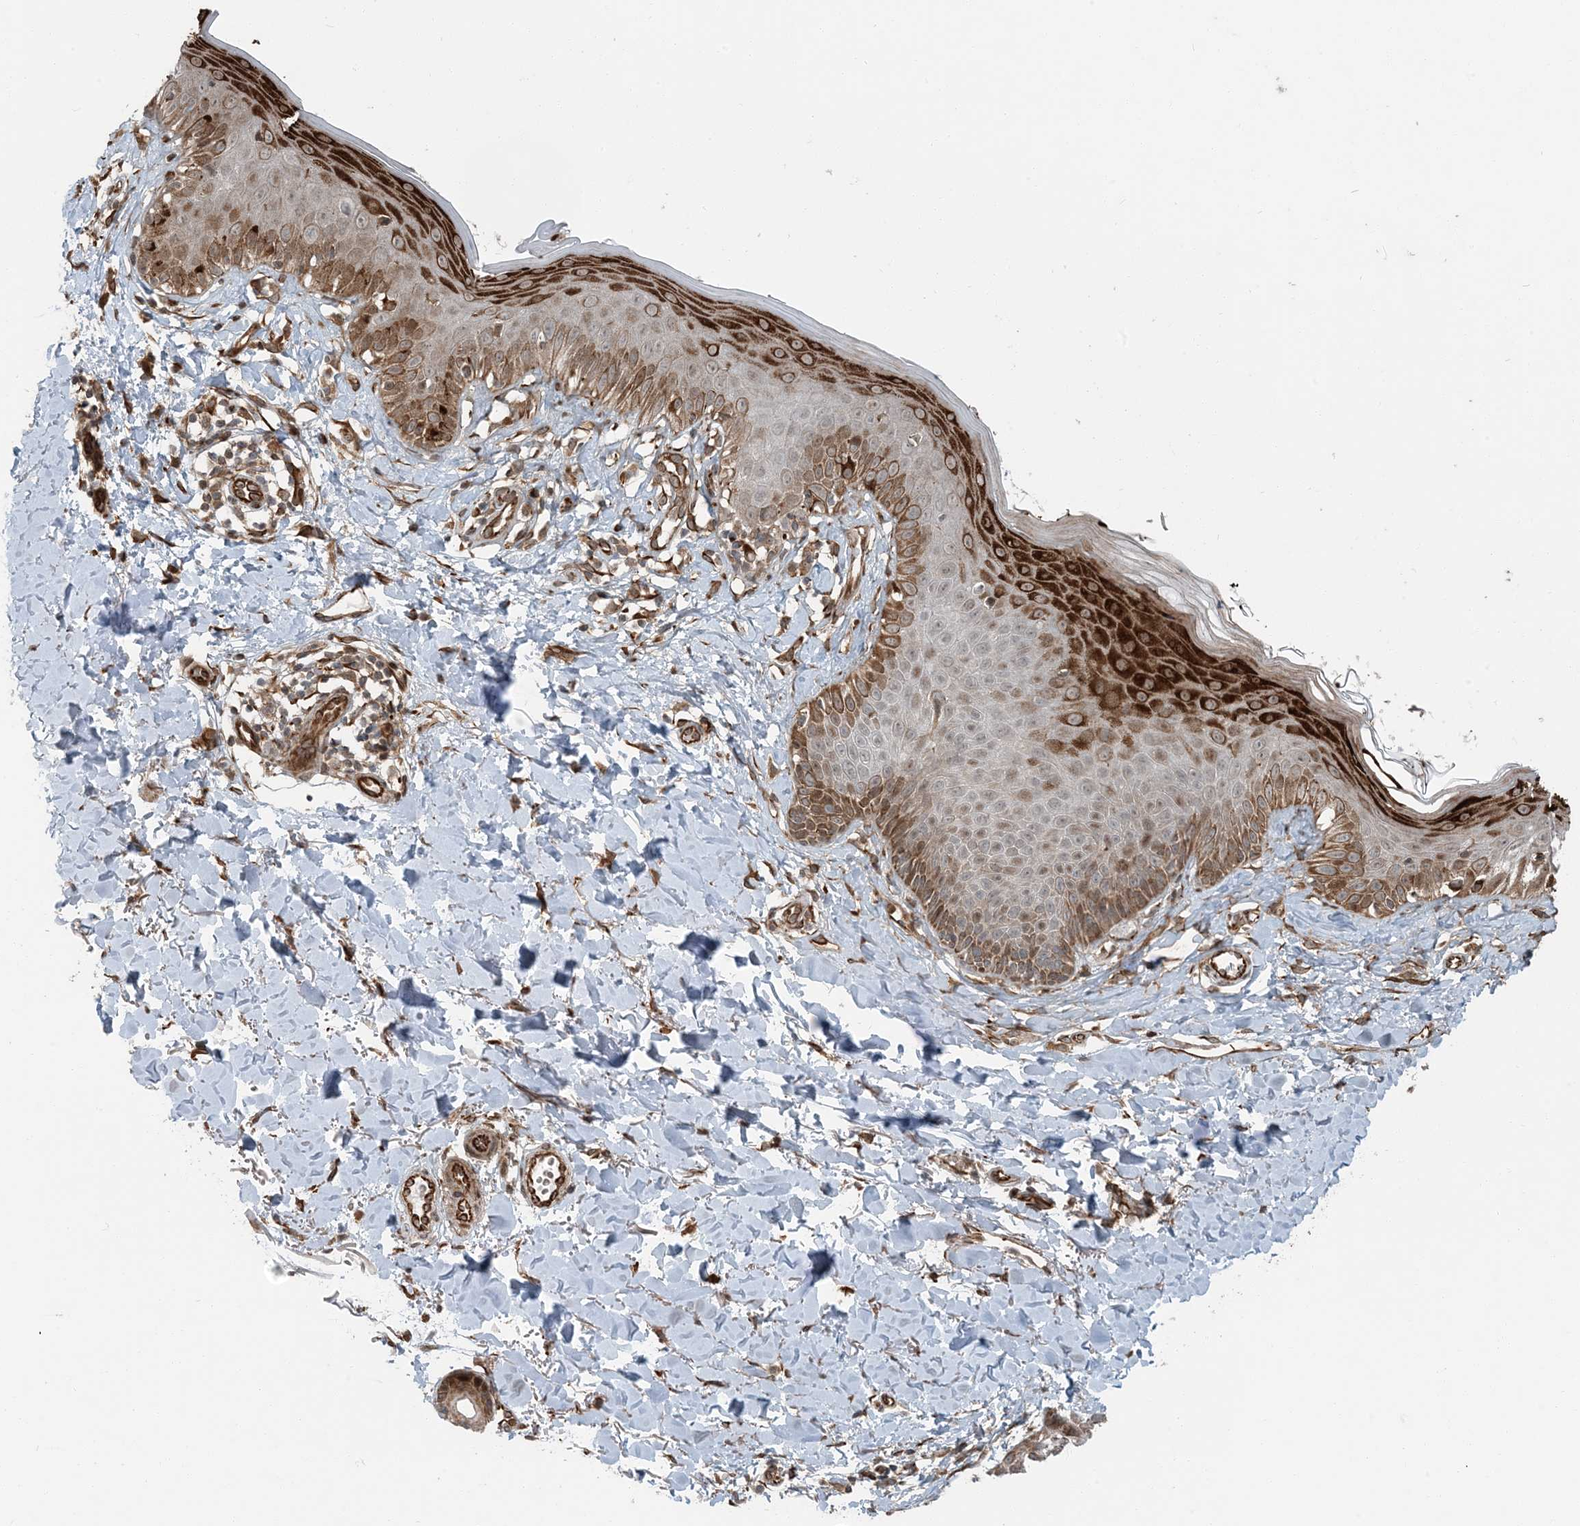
{"staining": {"intensity": "moderate", "quantity": ">75%", "location": "cytoplasmic/membranous"}, "tissue": "skin", "cell_type": "Fibroblasts", "image_type": "normal", "snomed": [{"axis": "morphology", "description": "Normal tissue, NOS"}, {"axis": "topography", "description": "Skin"}], "caption": "A high-resolution micrograph shows immunohistochemistry (IHC) staining of benign skin, which exhibits moderate cytoplasmic/membranous staining in approximately >75% of fibroblasts. Nuclei are stained in blue.", "gene": "EDEM2", "patient": {"sex": "male", "age": 52}}